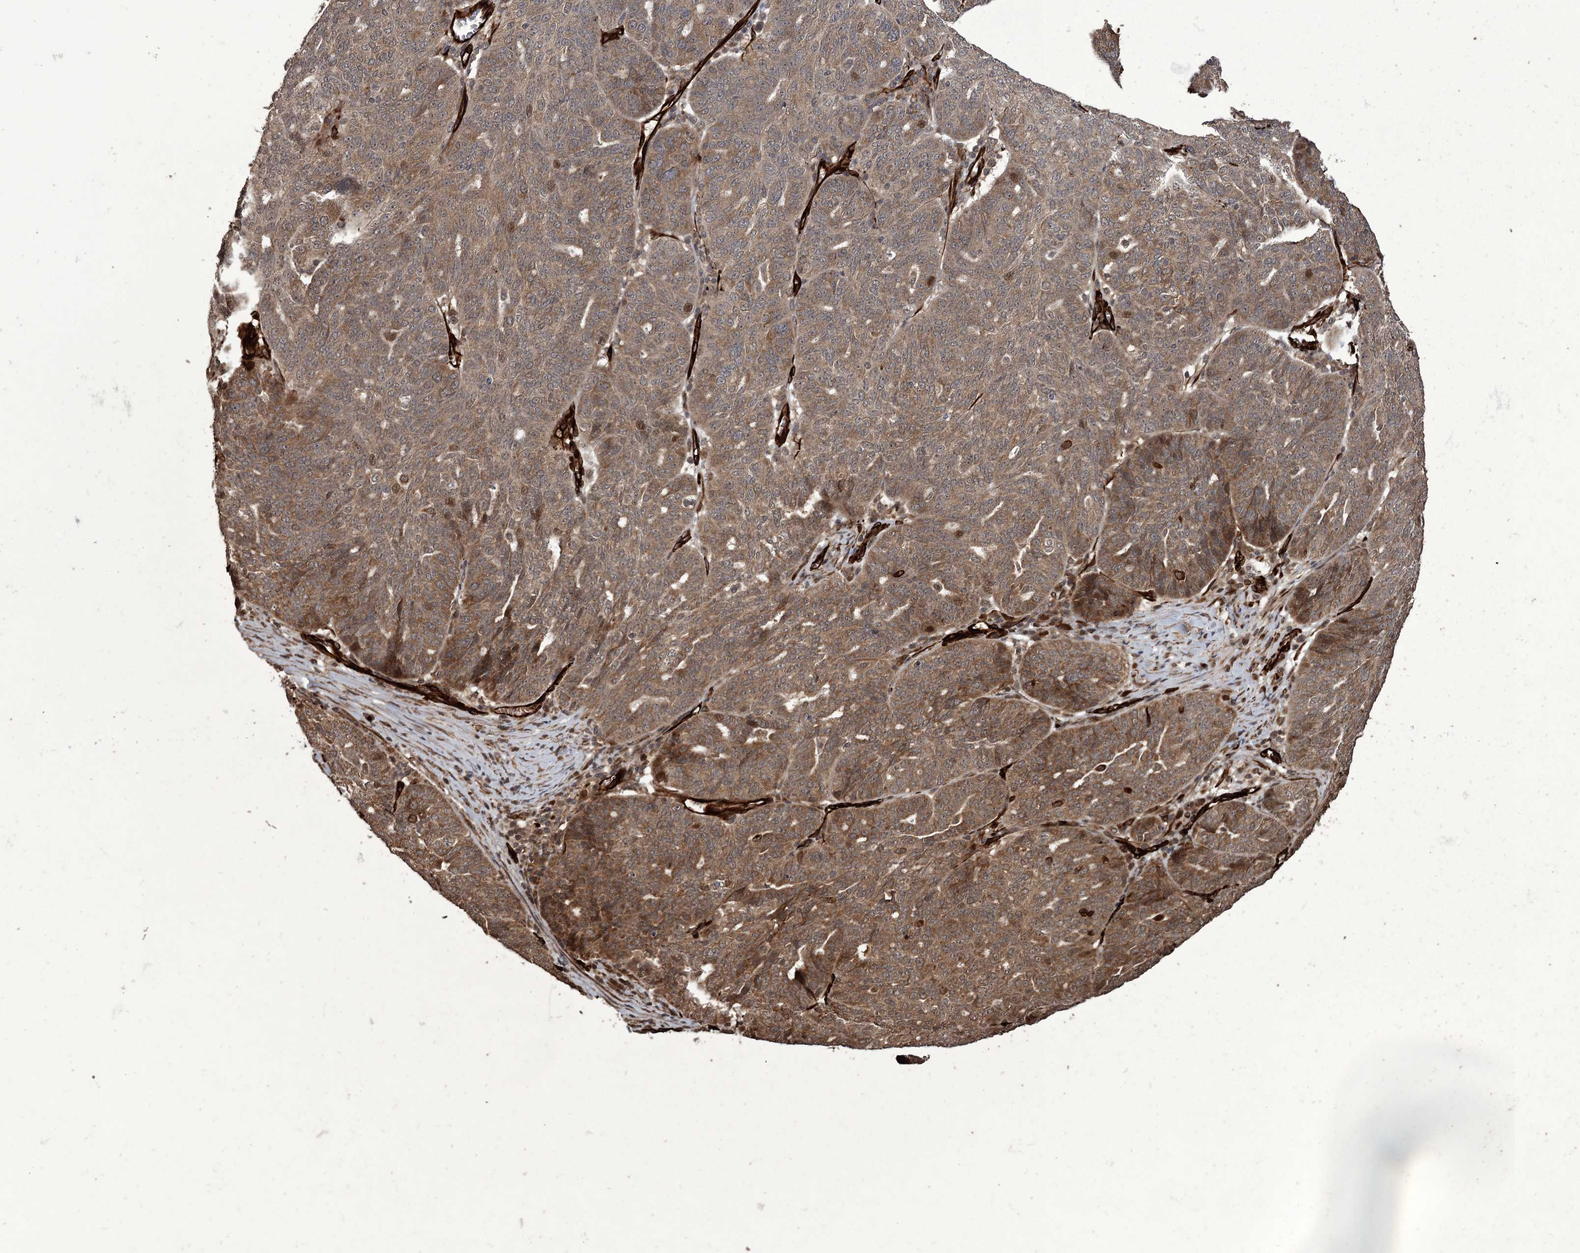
{"staining": {"intensity": "moderate", "quantity": ">75%", "location": "cytoplasmic/membranous"}, "tissue": "ovarian cancer", "cell_type": "Tumor cells", "image_type": "cancer", "snomed": [{"axis": "morphology", "description": "Cystadenocarcinoma, serous, NOS"}, {"axis": "topography", "description": "Ovary"}], "caption": "Immunohistochemistry histopathology image of human ovarian cancer stained for a protein (brown), which exhibits medium levels of moderate cytoplasmic/membranous staining in approximately >75% of tumor cells.", "gene": "RPAP3", "patient": {"sex": "female", "age": 59}}